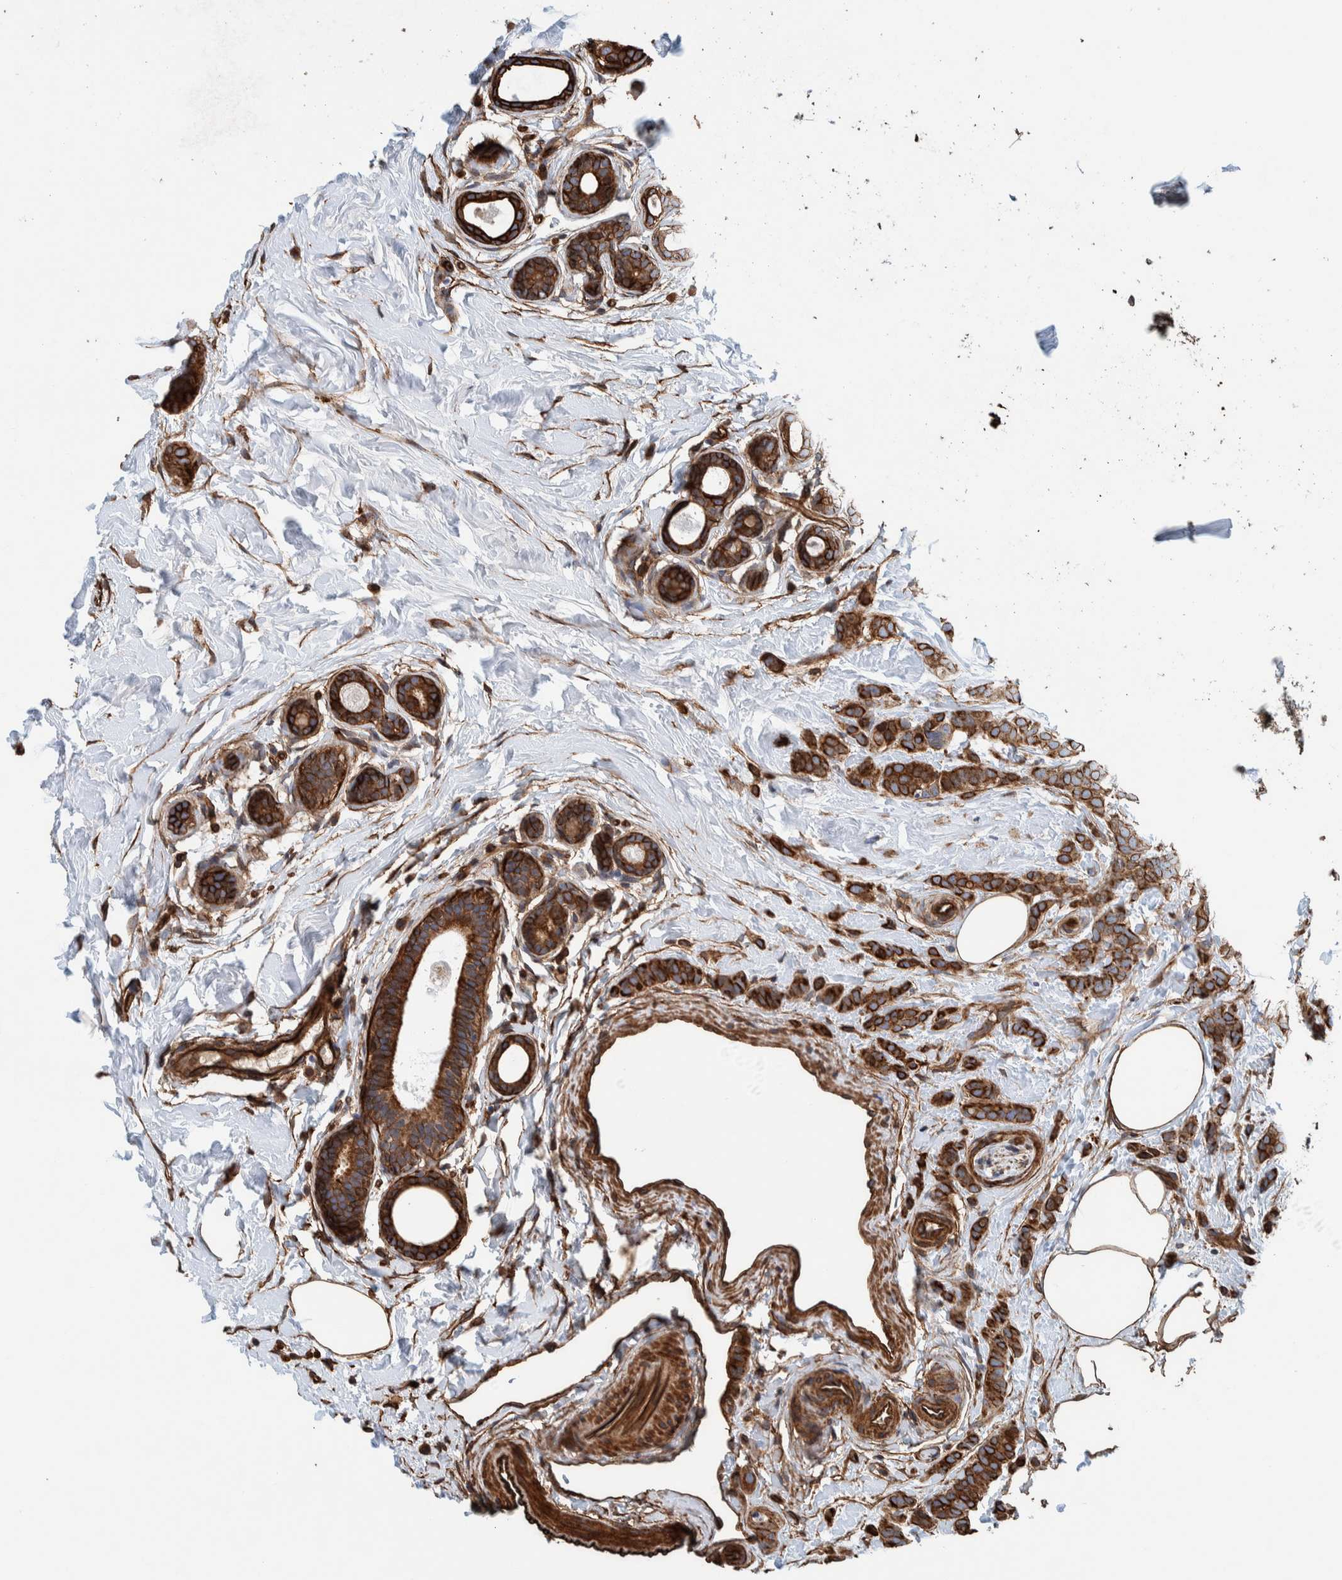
{"staining": {"intensity": "strong", "quantity": ">75%", "location": "cytoplasmic/membranous"}, "tissue": "breast cancer", "cell_type": "Tumor cells", "image_type": "cancer", "snomed": [{"axis": "morphology", "description": "Lobular carcinoma, in situ"}, {"axis": "morphology", "description": "Lobular carcinoma"}, {"axis": "topography", "description": "Breast"}], "caption": "About >75% of tumor cells in breast lobular carcinoma display strong cytoplasmic/membranous protein staining as visualized by brown immunohistochemical staining.", "gene": "PKD1L1", "patient": {"sex": "female", "age": 41}}